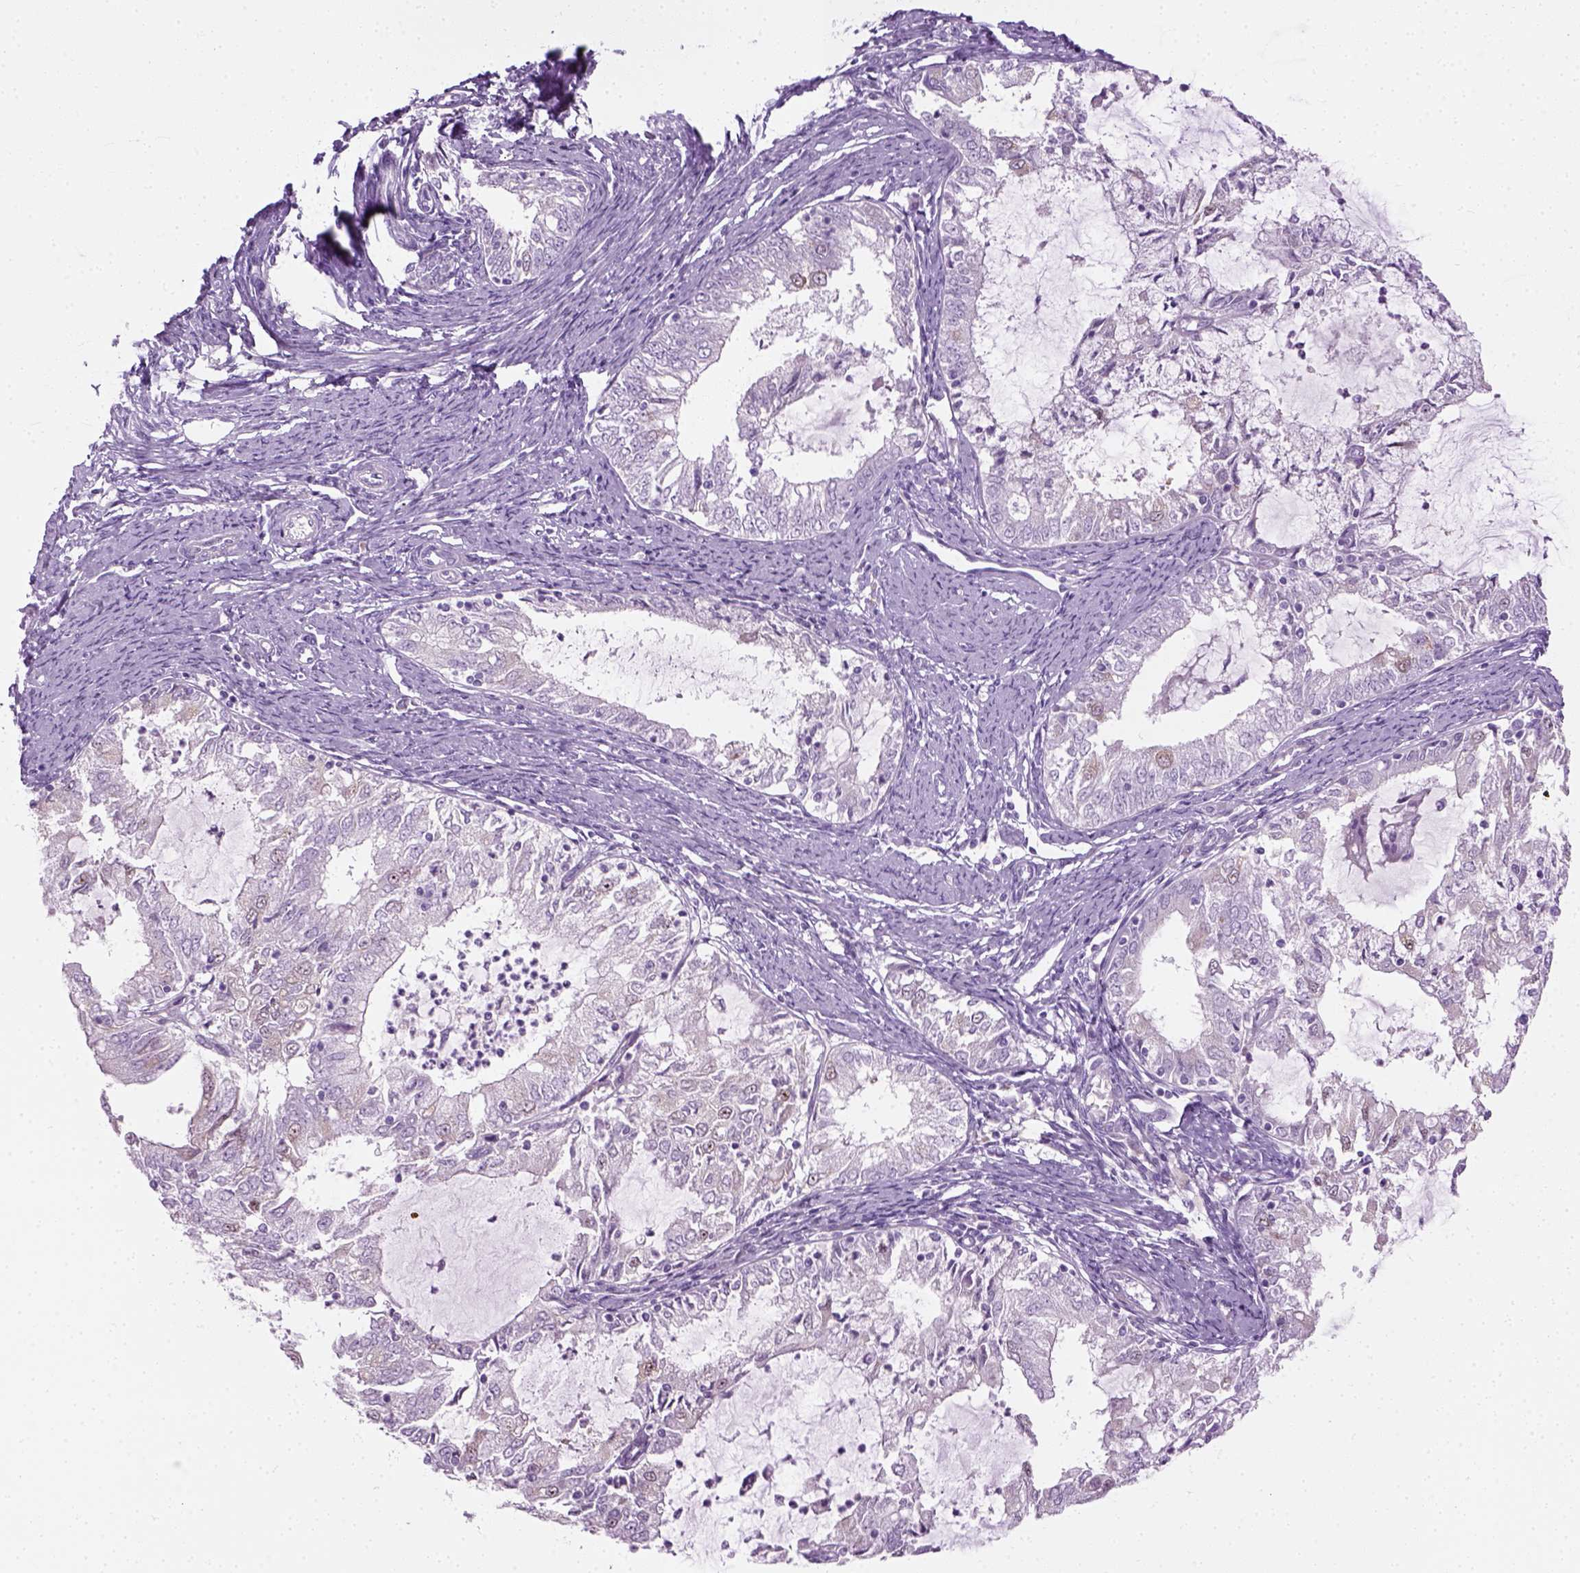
{"staining": {"intensity": "negative", "quantity": "none", "location": "none"}, "tissue": "endometrial cancer", "cell_type": "Tumor cells", "image_type": "cancer", "snomed": [{"axis": "morphology", "description": "Adenocarcinoma, NOS"}, {"axis": "topography", "description": "Endometrium"}], "caption": "An immunohistochemistry (IHC) image of adenocarcinoma (endometrial) is shown. There is no staining in tumor cells of adenocarcinoma (endometrial). (DAB immunohistochemistry with hematoxylin counter stain).", "gene": "CIBAR2", "patient": {"sex": "female", "age": 57}}